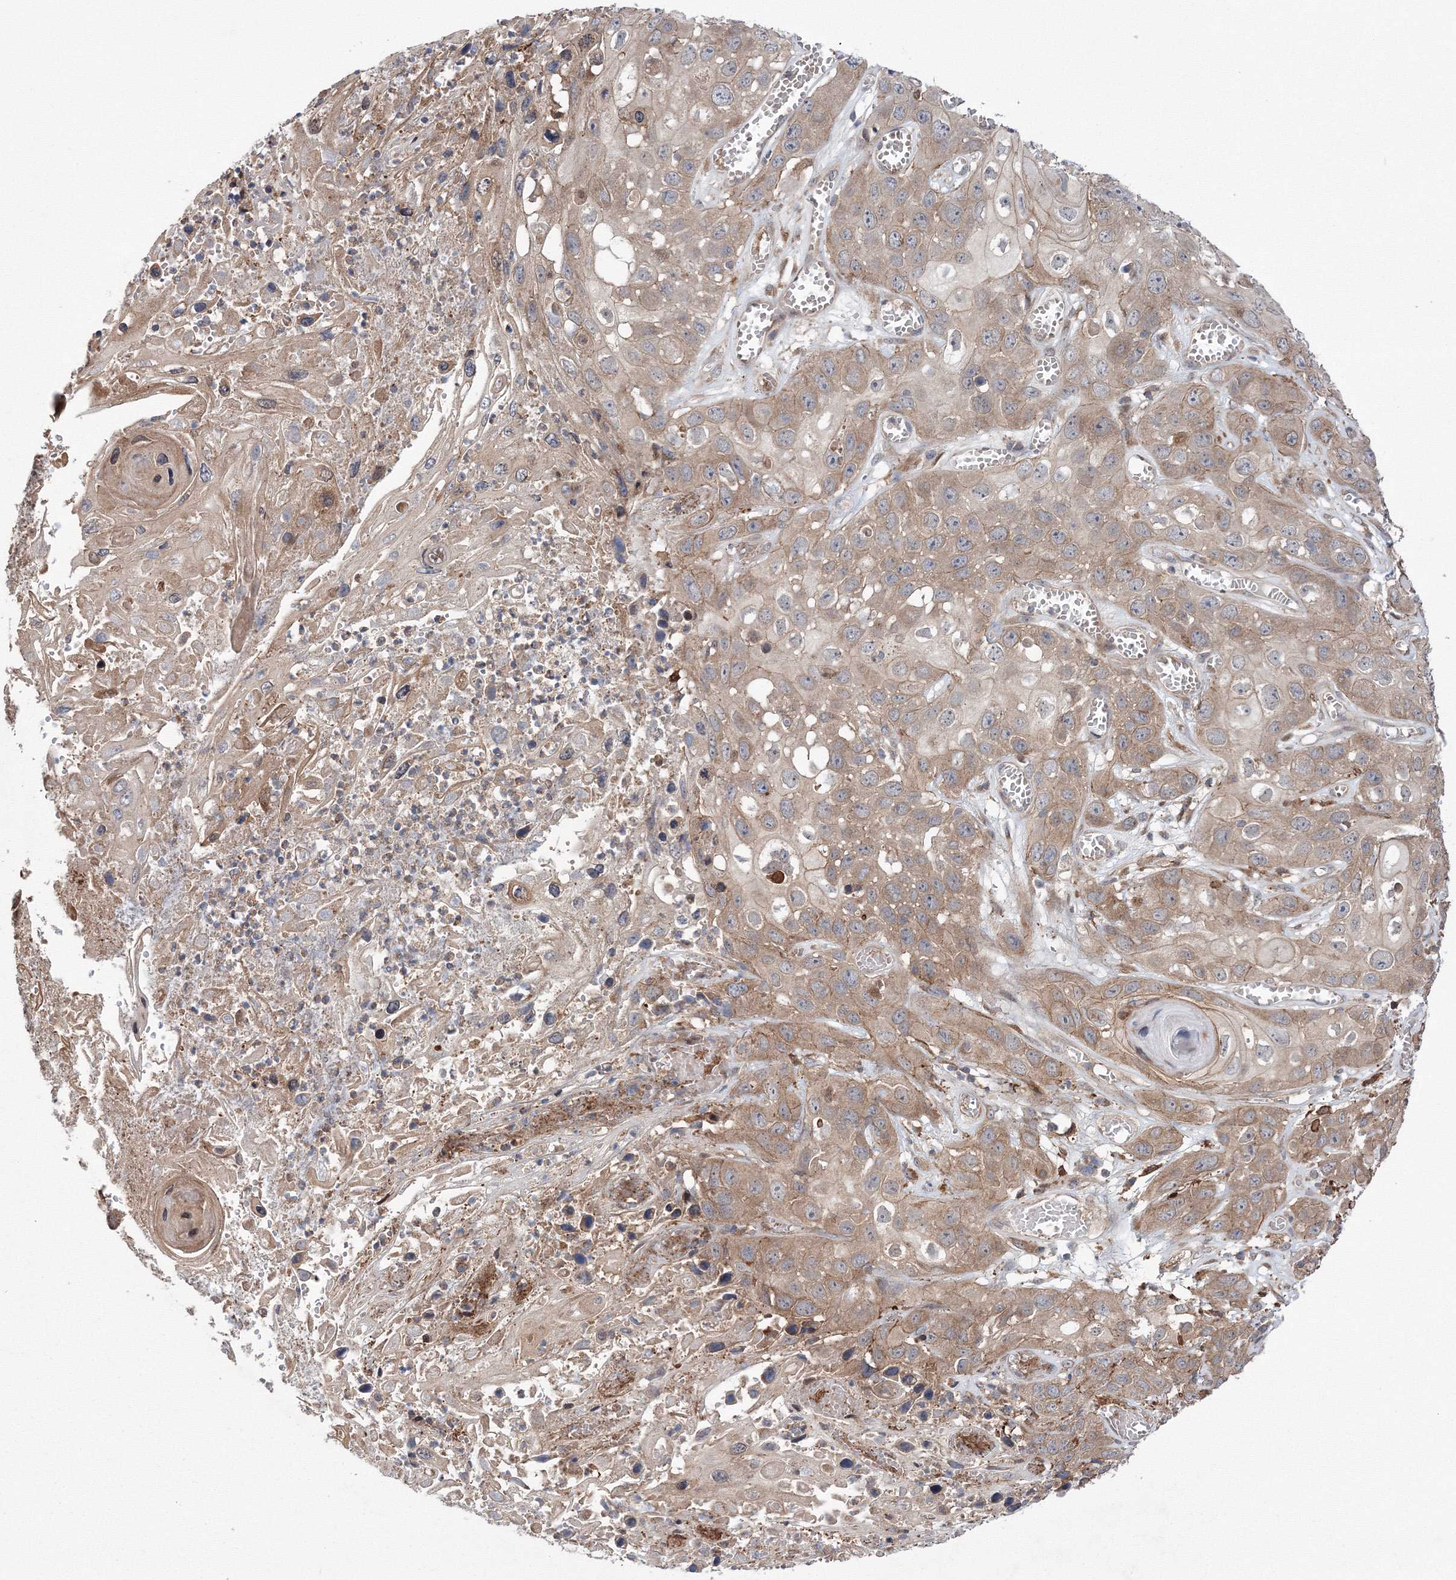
{"staining": {"intensity": "moderate", "quantity": ">75%", "location": "cytoplasmic/membranous"}, "tissue": "skin cancer", "cell_type": "Tumor cells", "image_type": "cancer", "snomed": [{"axis": "morphology", "description": "Squamous cell carcinoma, NOS"}, {"axis": "topography", "description": "Skin"}], "caption": "Human skin squamous cell carcinoma stained with a brown dye exhibits moderate cytoplasmic/membranous positive staining in about >75% of tumor cells.", "gene": "RANBP3L", "patient": {"sex": "male", "age": 55}}